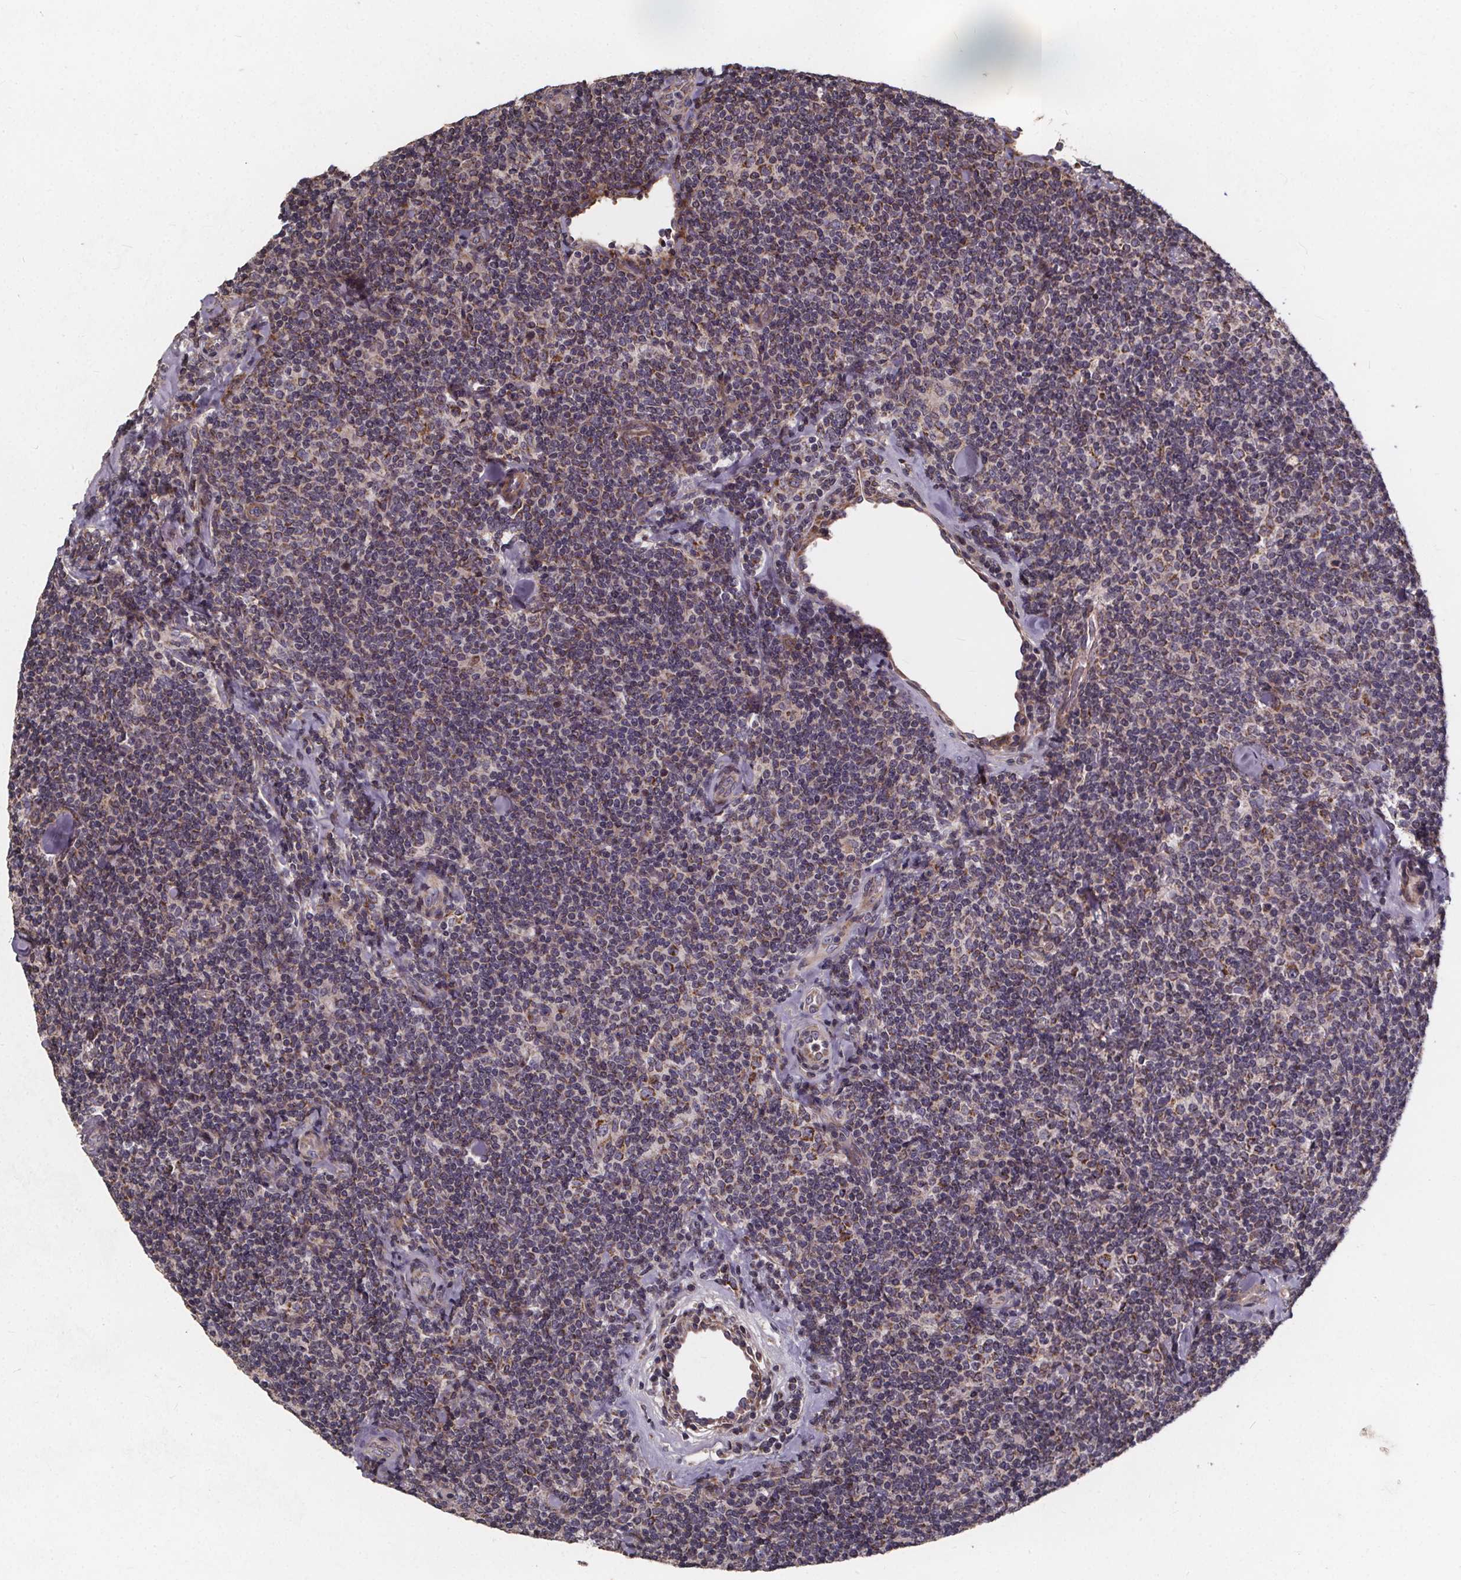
{"staining": {"intensity": "negative", "quantity": "none", "location": "none"}, "tissue": "lymphoma", "cell_type": "Tumor cells", "image_type": "cancer", "snomed": [{"axis": "morphology", "description": "Malignant lymphoma, non-Hodgkin's type, Low grade"}, {"axis": "topography", "description": "Lymph node"}], "caption": "Human lymphoma stained for a protein using immunohistochemistry shows no staining in tumor cells.", "gene": "YME1L1", "patient": {"sex": "female", "age": 56}}